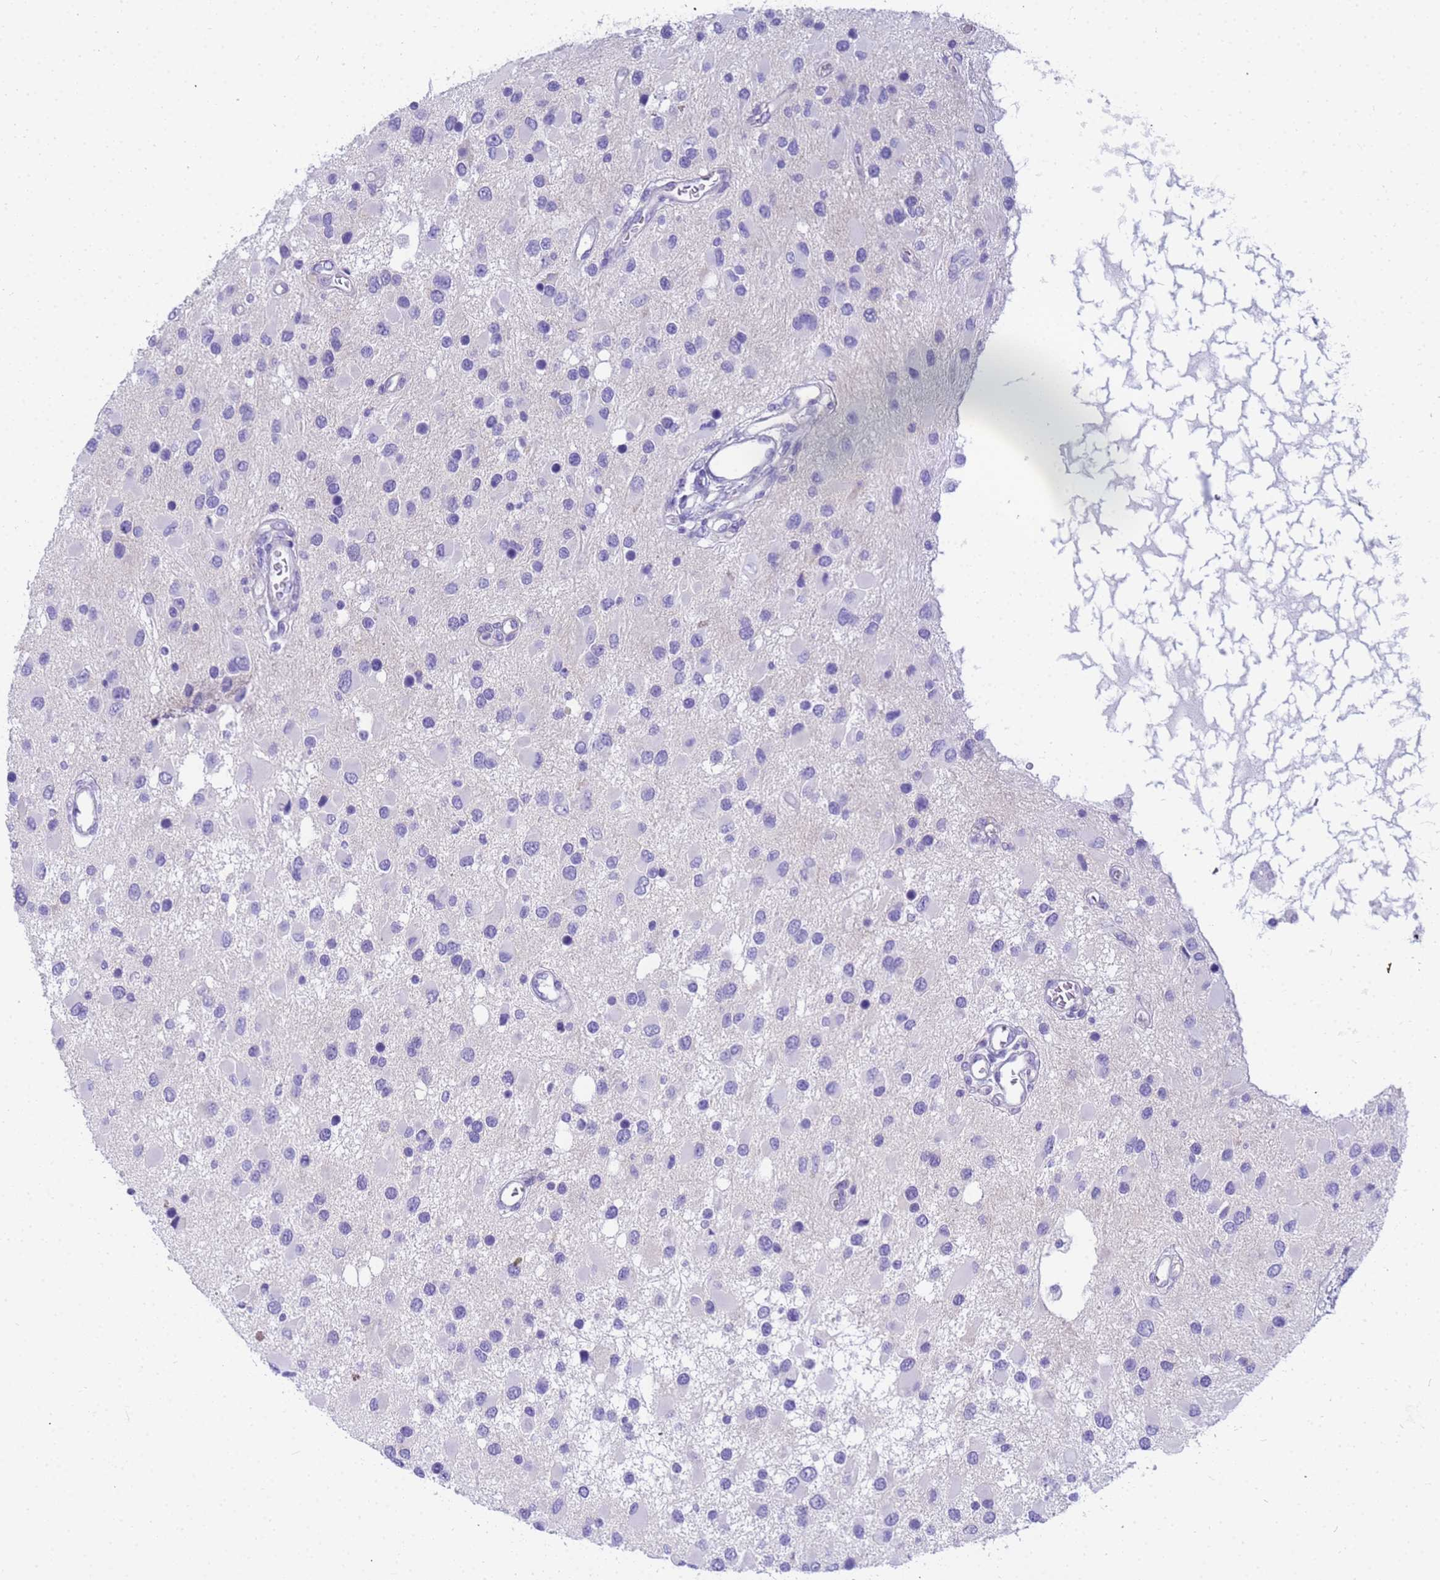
{"staining": {"intensity": "negative", "quantity": "none", "location": "none"}, "tissue": "glioma", "cell_type": "Tumor cells", "image_type": "cancer", "snomed": [{"axis": "morphology", "description": "Glioma, malignant, High grade"}, {"axis": "topography", "description": "Brain"}], "caption": "Immunohistochemistry (IHC) of high-grade glioma (malignant) reveals no positivity in tumor cells.", "gene": "RNASE2", "patient": {"sex": "male", "age": 53}}